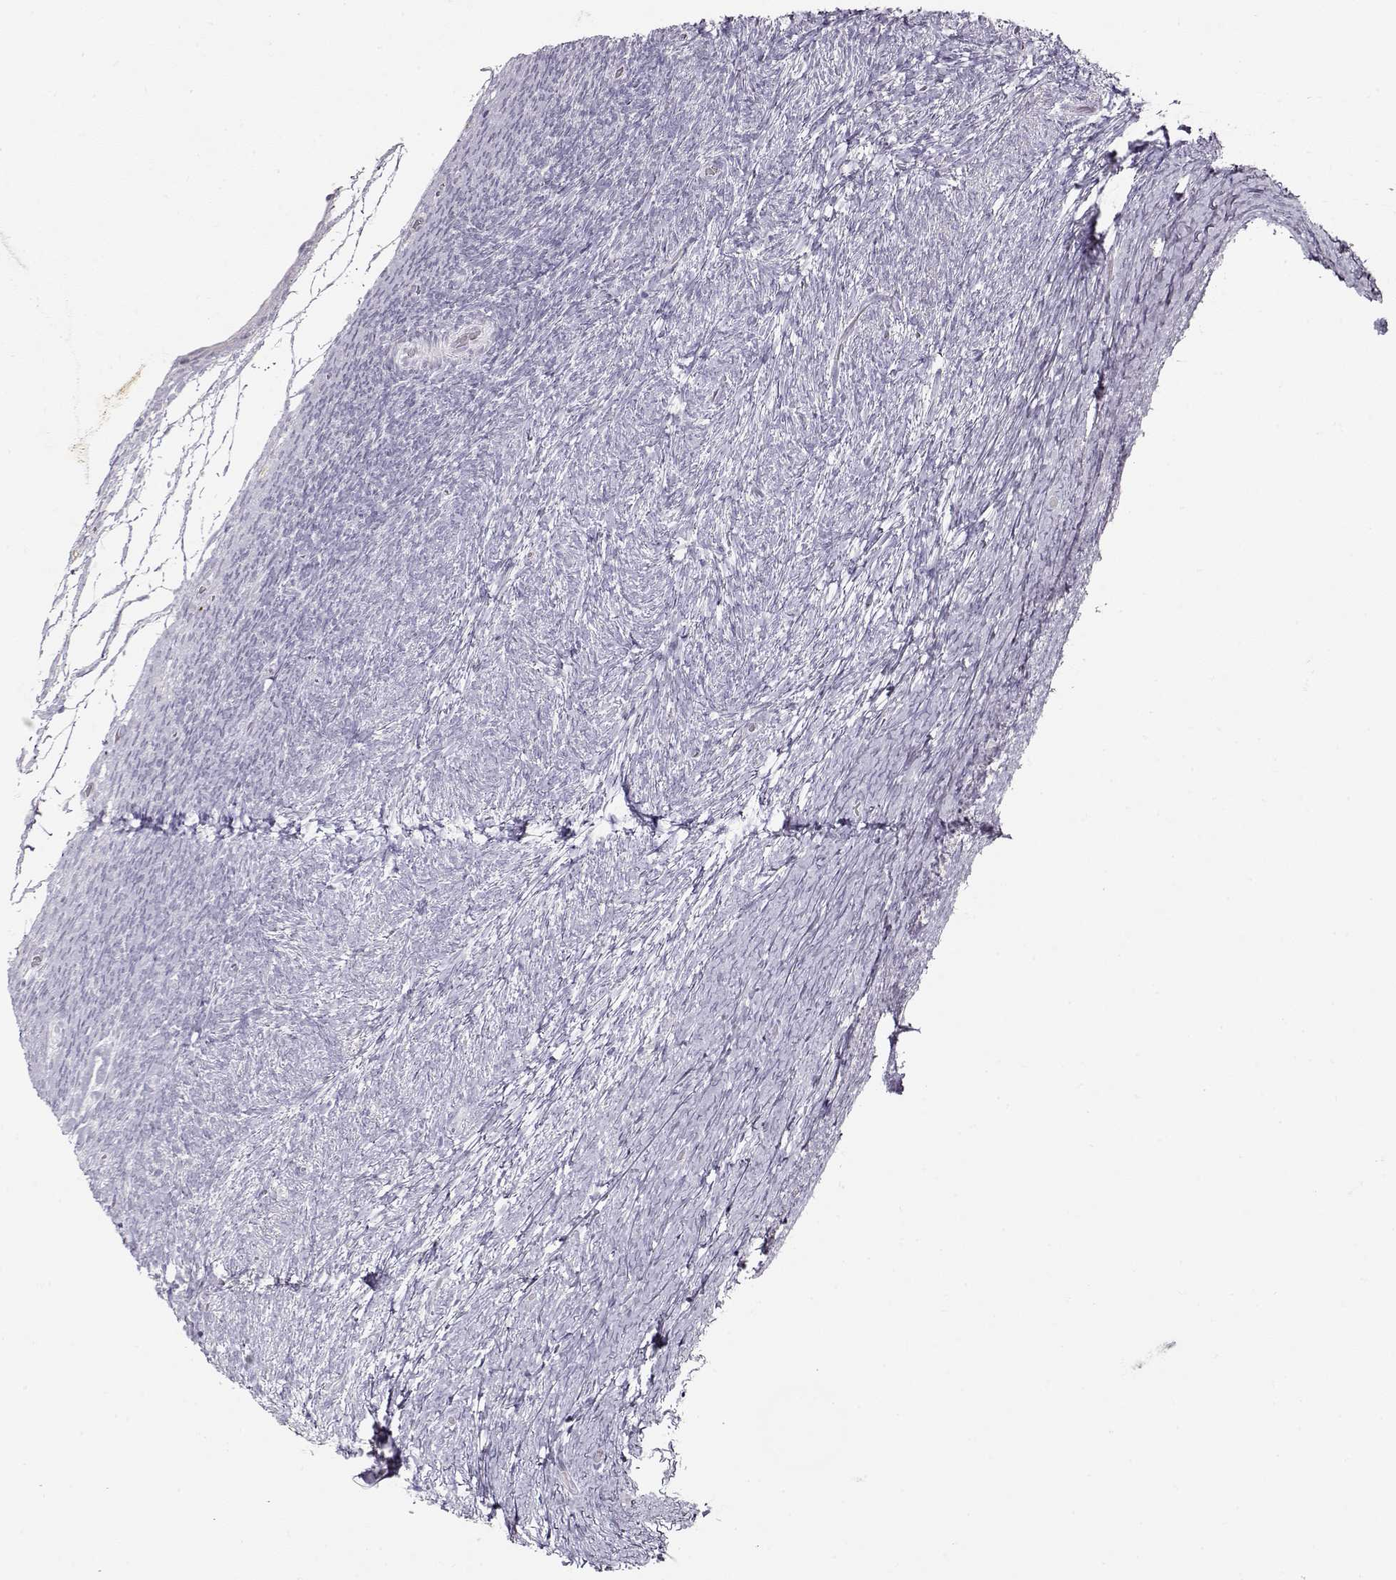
{"staining": {"intensity": "weak", "quantity": "25%-75%", "location": "cytoplasmic/membranous"}, "tissue": "ovary", "cell_type": "Follicle cells", "image_type": "normal", "snomed": [{"axis": "morphology", "description": "Normal tissue, NOS"}, {"axis": "topography", "description": "Ovary"}], "caption": "Immunohistochemistry (IHC) (DAB) staining of normal human ovary exhibits weak cytoplasmic/membranous protein positivity in about 25%-75% of follicle cells. Nuclei are stained in blue.", "gene": "S100B", "patient": {"sex": "female", "age": 39}}